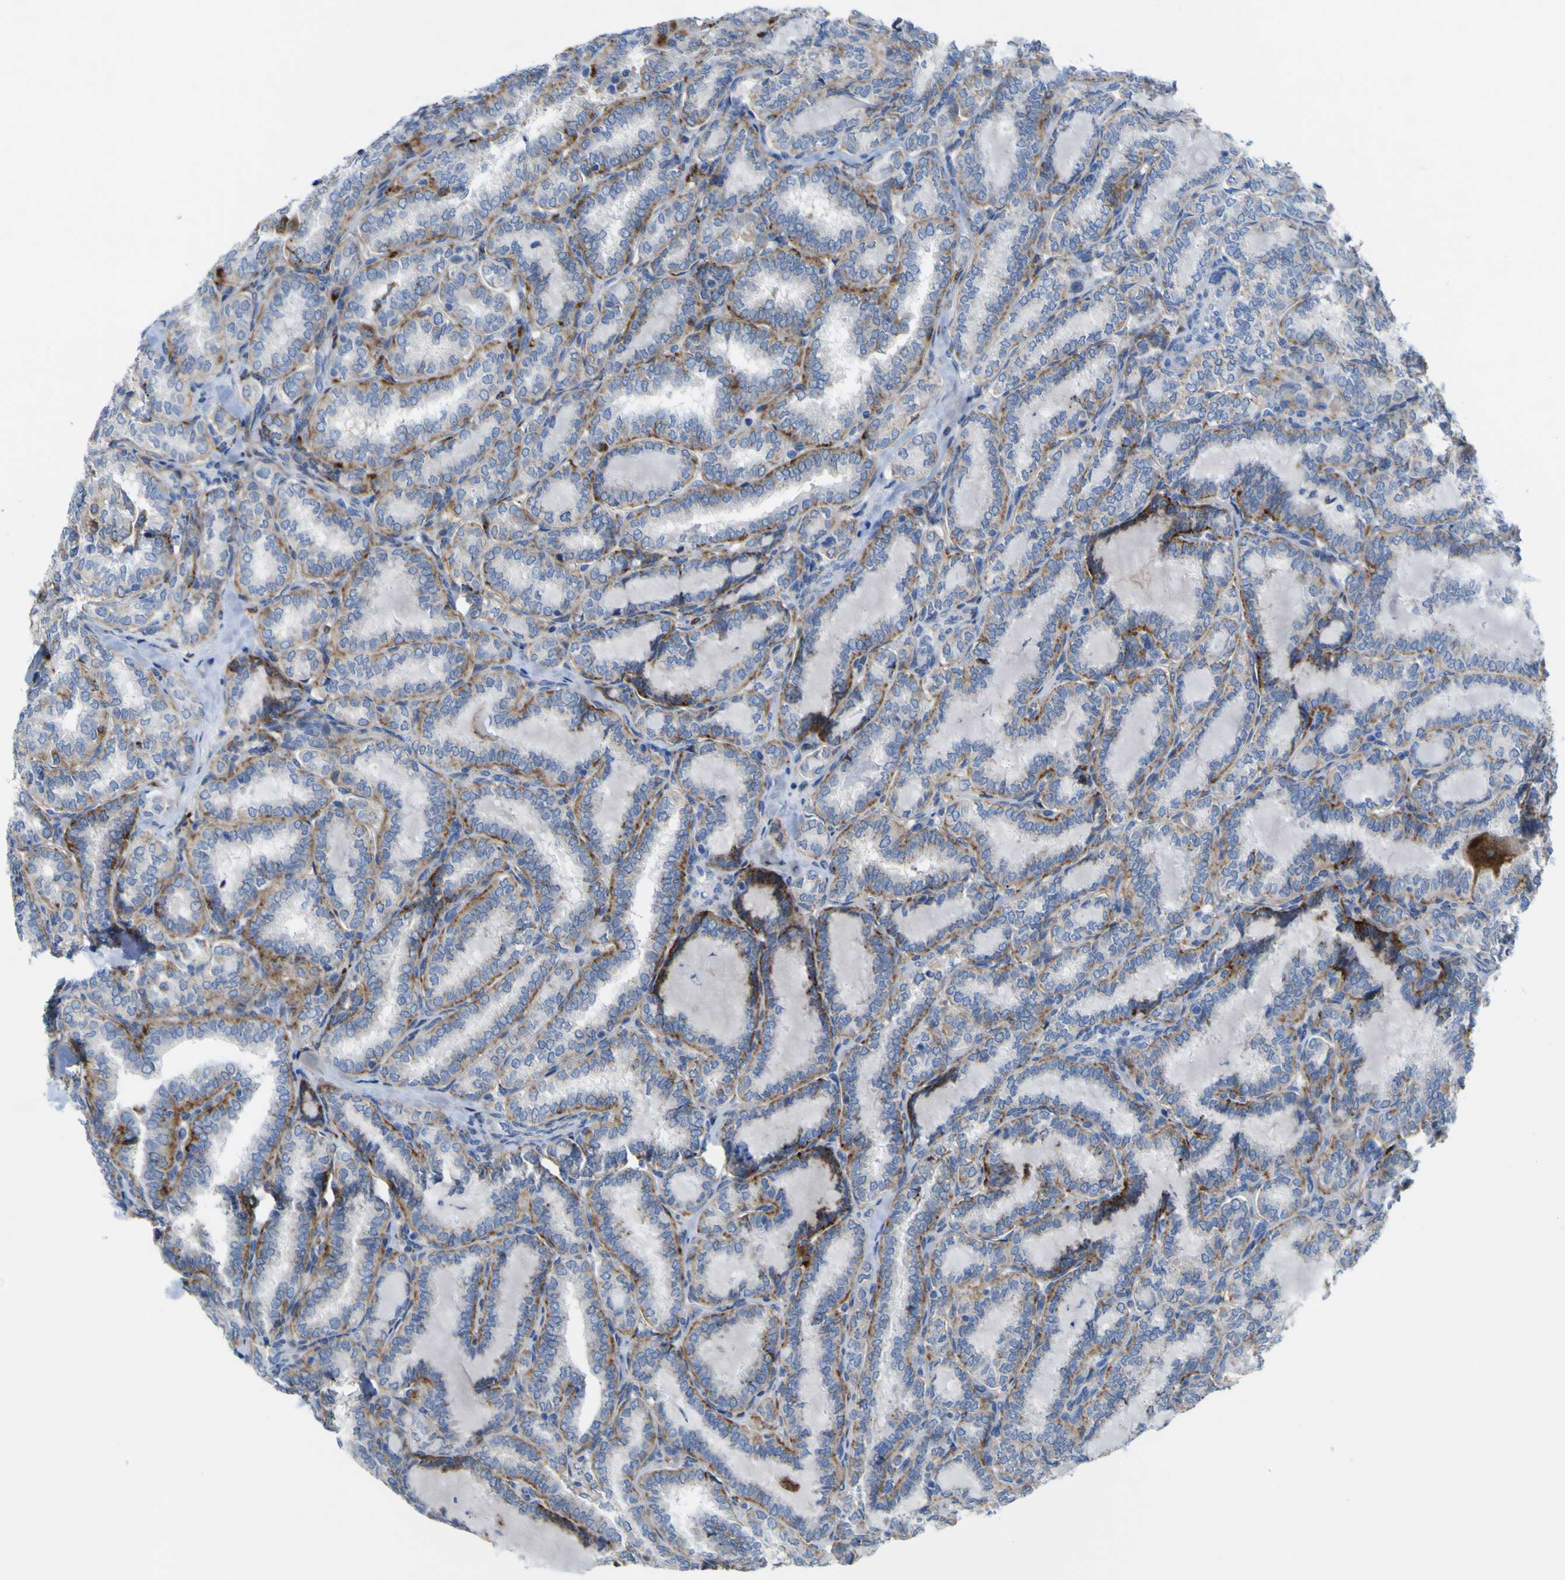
{"staining": {"intensity": "moderate", "quantity": "25%-75%", "location": "cytoplasmic/membranous"}, "tissue": "thyroid cancer", "cell_type": "Tumor cells", "image_type": "cancer", "snomed": [{"axis": "morphology", "description": "Normal tissue, NOS"}, {"axis": "morphology", "description": "Papillary adenocarcinoma, NOS"}, {"axis": "topography", "description": "Thyroid gland"}], "caption": "Protein analysis of thyroid cancer (papillary adenocarcinoma) tissue exhibits moderate cytoplasmic/membranous expression in approximately 25%-75% of tumor cells.", "gene": "PTPRF", "patient": {"sex": "female", "age": 30}}